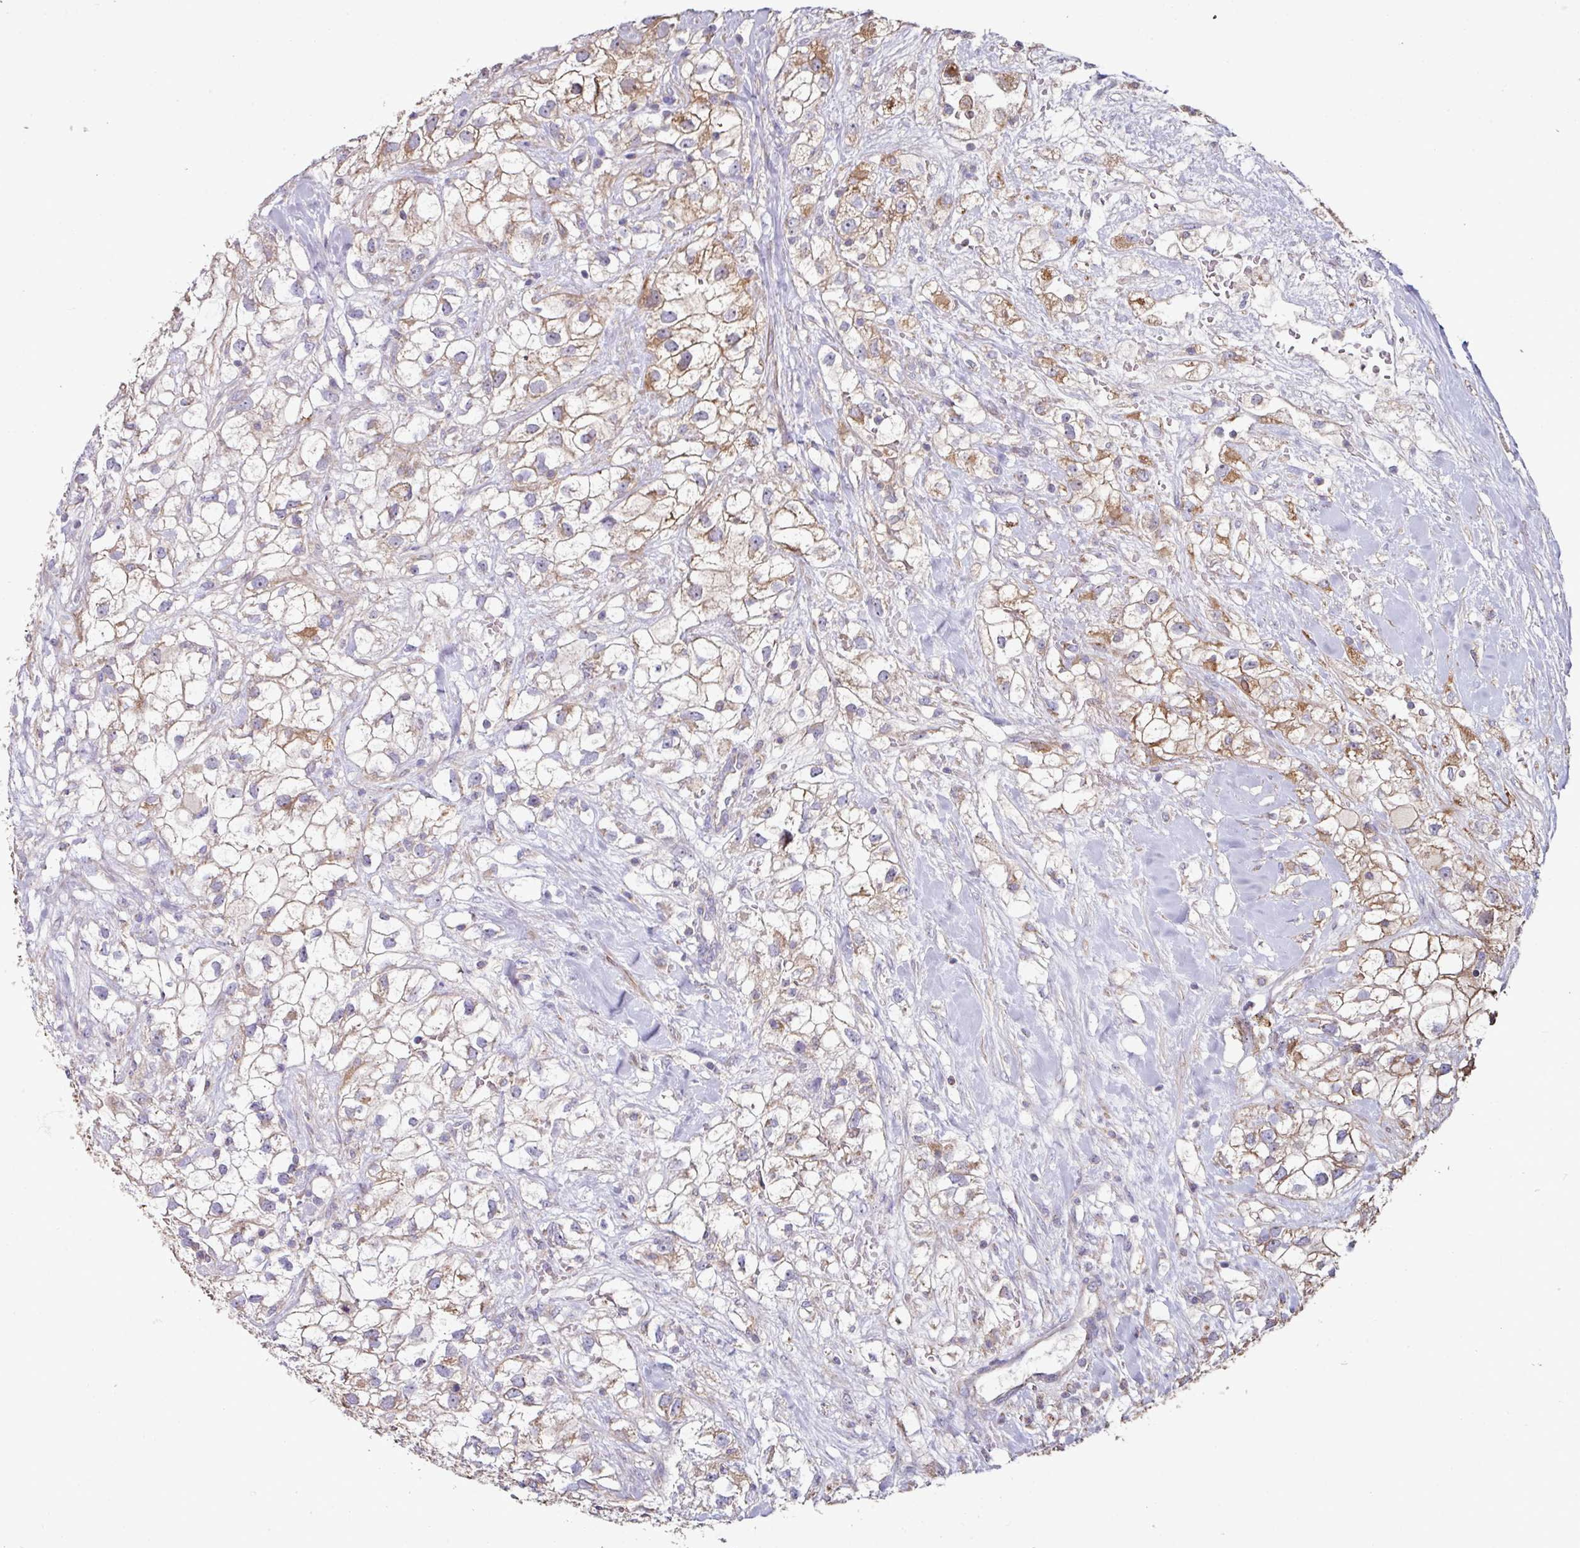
{"staining": {"intensity": "moderate", "quantity": "25%-75%", "location": "cytoplasmic/membranous"}, "tissue": "renal cancer", "cell_type": "Tumor cells", "image_type": "cancer", "snomed": [{"axis": "morphology", "description": "Adenocarcinoma, NOS"}, {"axis": "topography", "description": "Kidney"}], "caption": "Renal adenocarcinoma stained for a protein demonstrates moderate cytoplasmic/membranous positivity in tumor cells.", "gene": "OR2D3", "patient": {"sex": "male", "age": 59}}